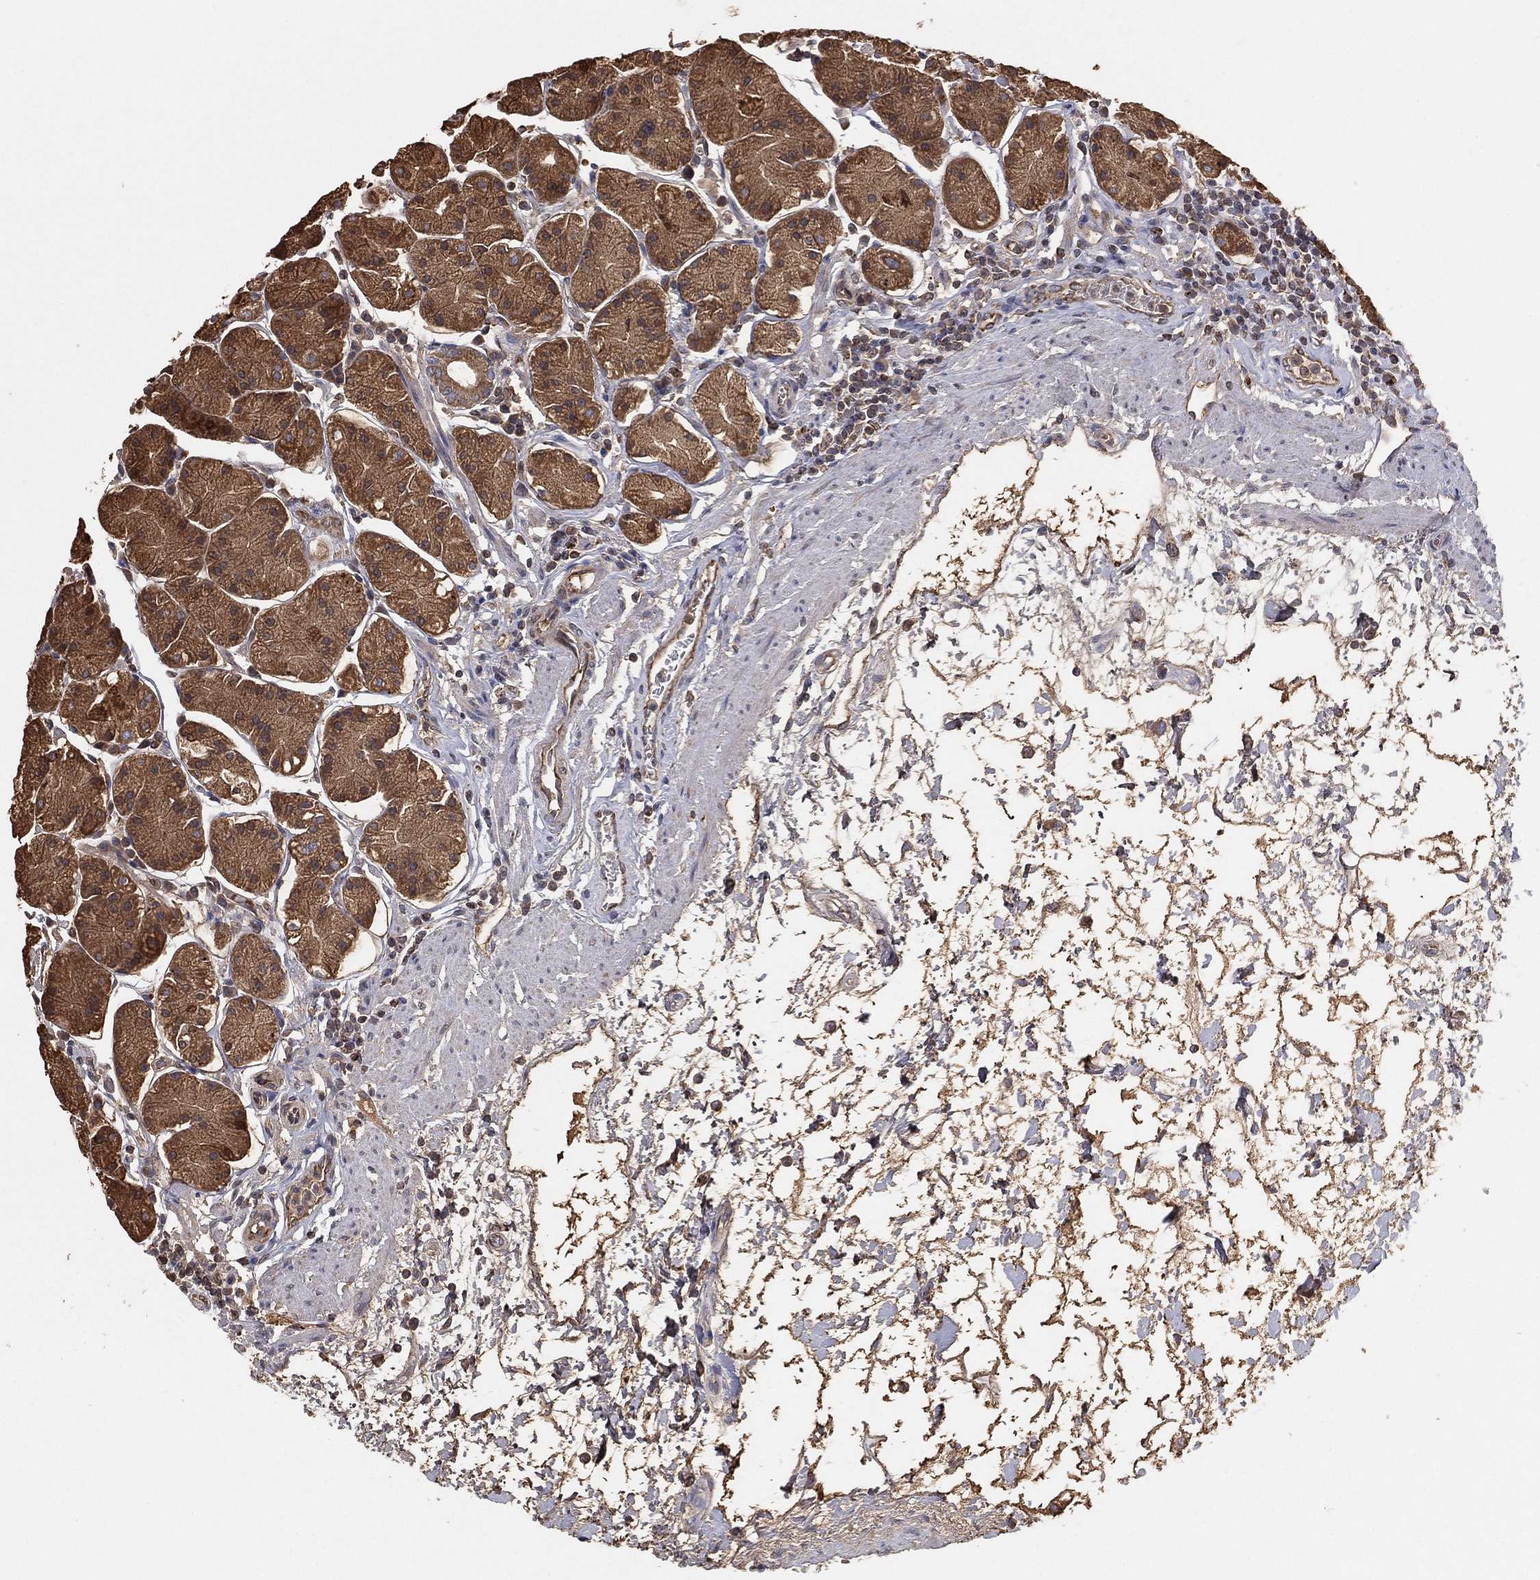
{"staining": {"intensity": "strong", "quantity": "25%-75%", "location": "cytoplasmic/membranous"}, "tissue": "stomach", "cell_type": "Glandular cells", "image_type": "normal", "snomed": [{"axis": "morphology", "description": "Normal tissue, NOS"}, {"axis": "topography", "description": "Stomach"}], "caption": "Brown immunohistochemical staining in benign stomach demonstrates strong cytoplasmic/membranous positivity in about 25%-75% of glandular cells. The protein of interest is shown in brown color, while the nuclei are stained blue.", "gene": "CYB5B", "patient": {"sex": "male", "age": 54}}